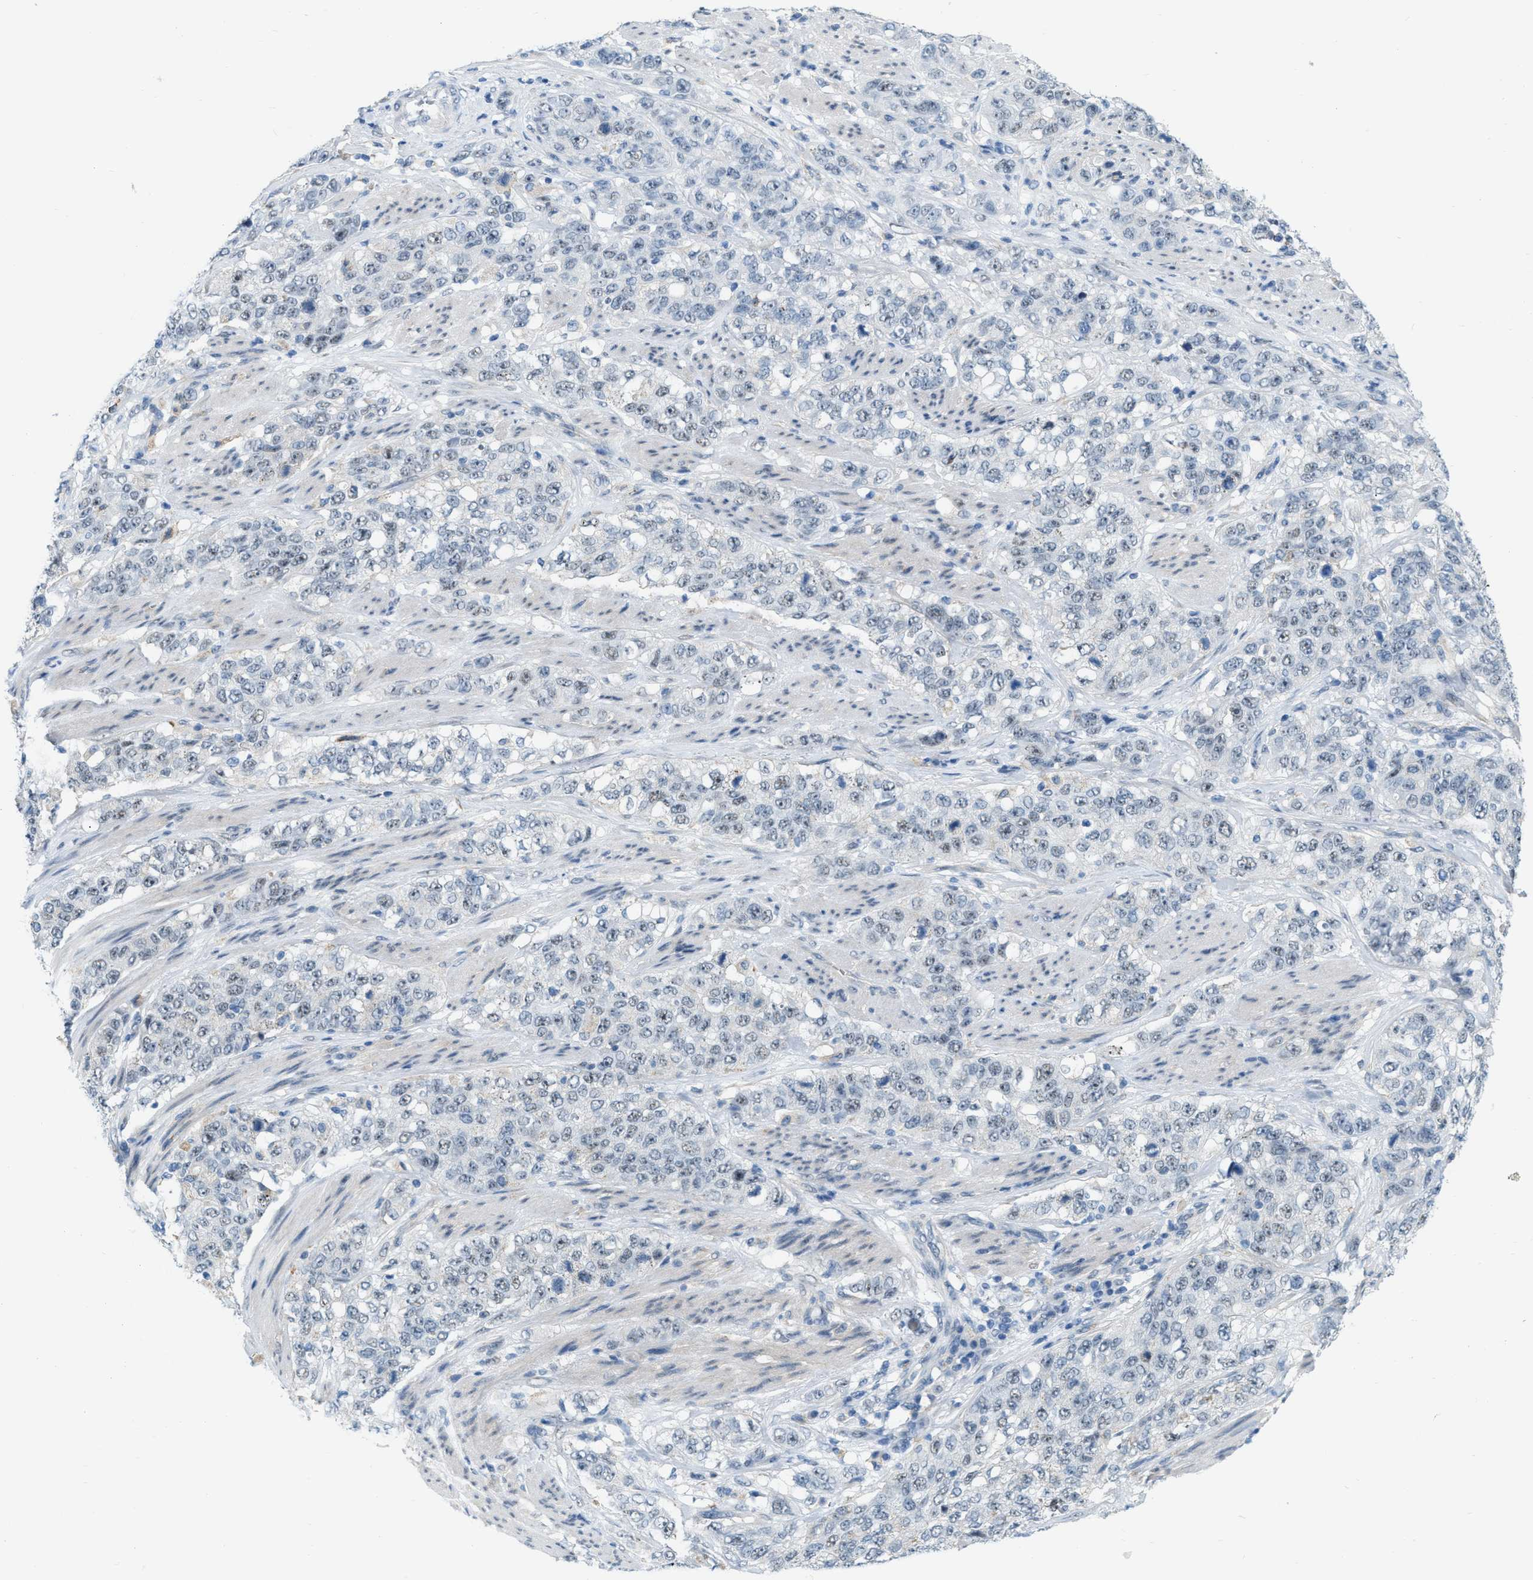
{"staining": {"intensity": "negative", "quantity": "none", "location": "none"}, "tissue": "stomach cancer", "cell_type": "Tumor cells", "image_type": "cancer", "snomed": [{"axis": "morphology", "description": "Adenocarcinoma, NOS"}, {"axis": "topography", "description": "Stomach"}], "caption": "Adenocarcinoma (stomach) was stained to show a protein in brown. There is no significant expression in tumor cells.", "gene": "PHRF1", "patient": {"sex": "male", "age": 48}}